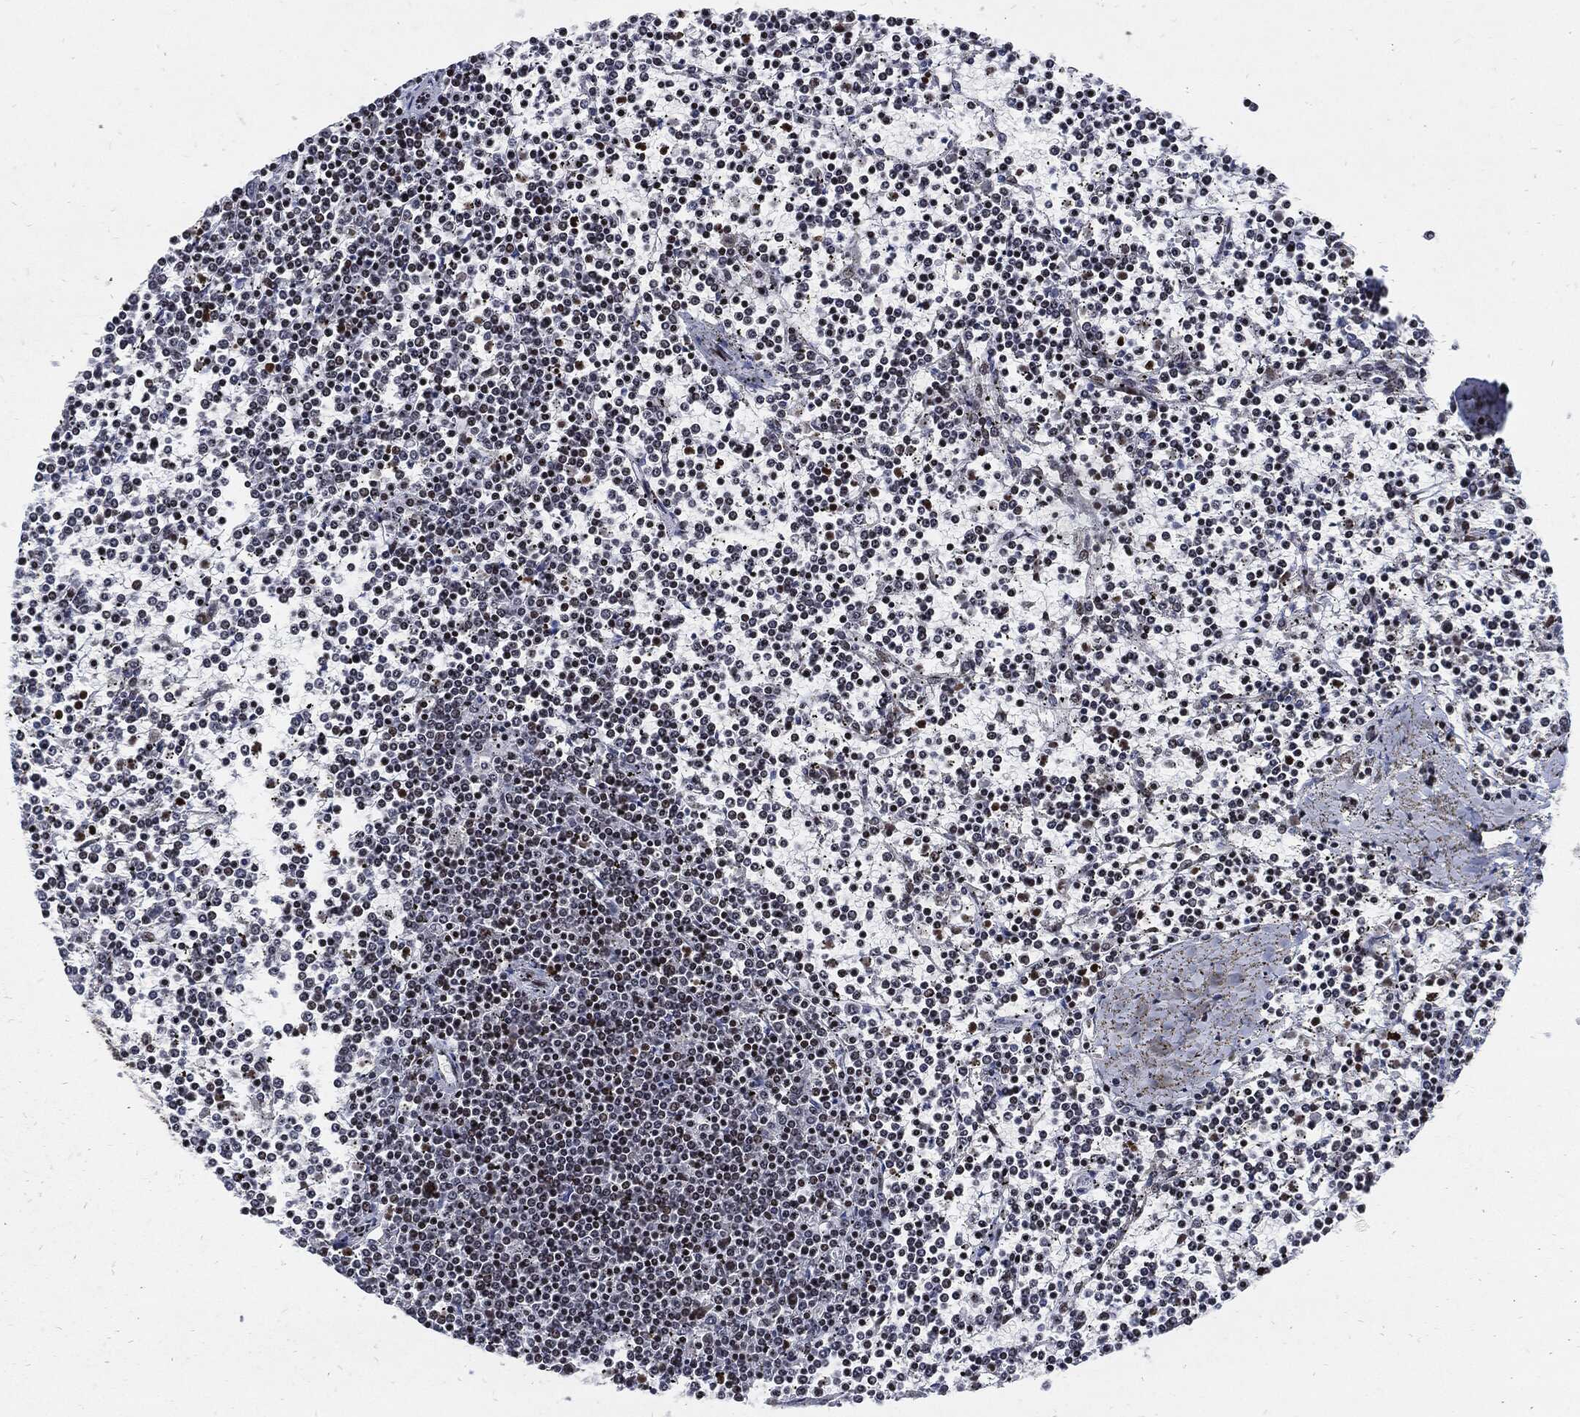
{"staining": {"intensity": "moderate", "quantity": "<25%", "location": "nuclear"}, "tissue": "lymphoma", "cell_type": "Tumor cells", "image_type": "cancer", "snomed": [{"axis": "morphology", "description": "Malignant lymphoma, non-Hodgkin's type, Low grade"}, {"axis": "topography", "description": "Spleen"}], "caption": "The photomicrograph demonstrates staining of lymphoma, revealing moderate nuclear protein positivity (brown color) within tumor cells.", "gene": "ZNF775", "patient": {"sex": "female", "age": 19}}